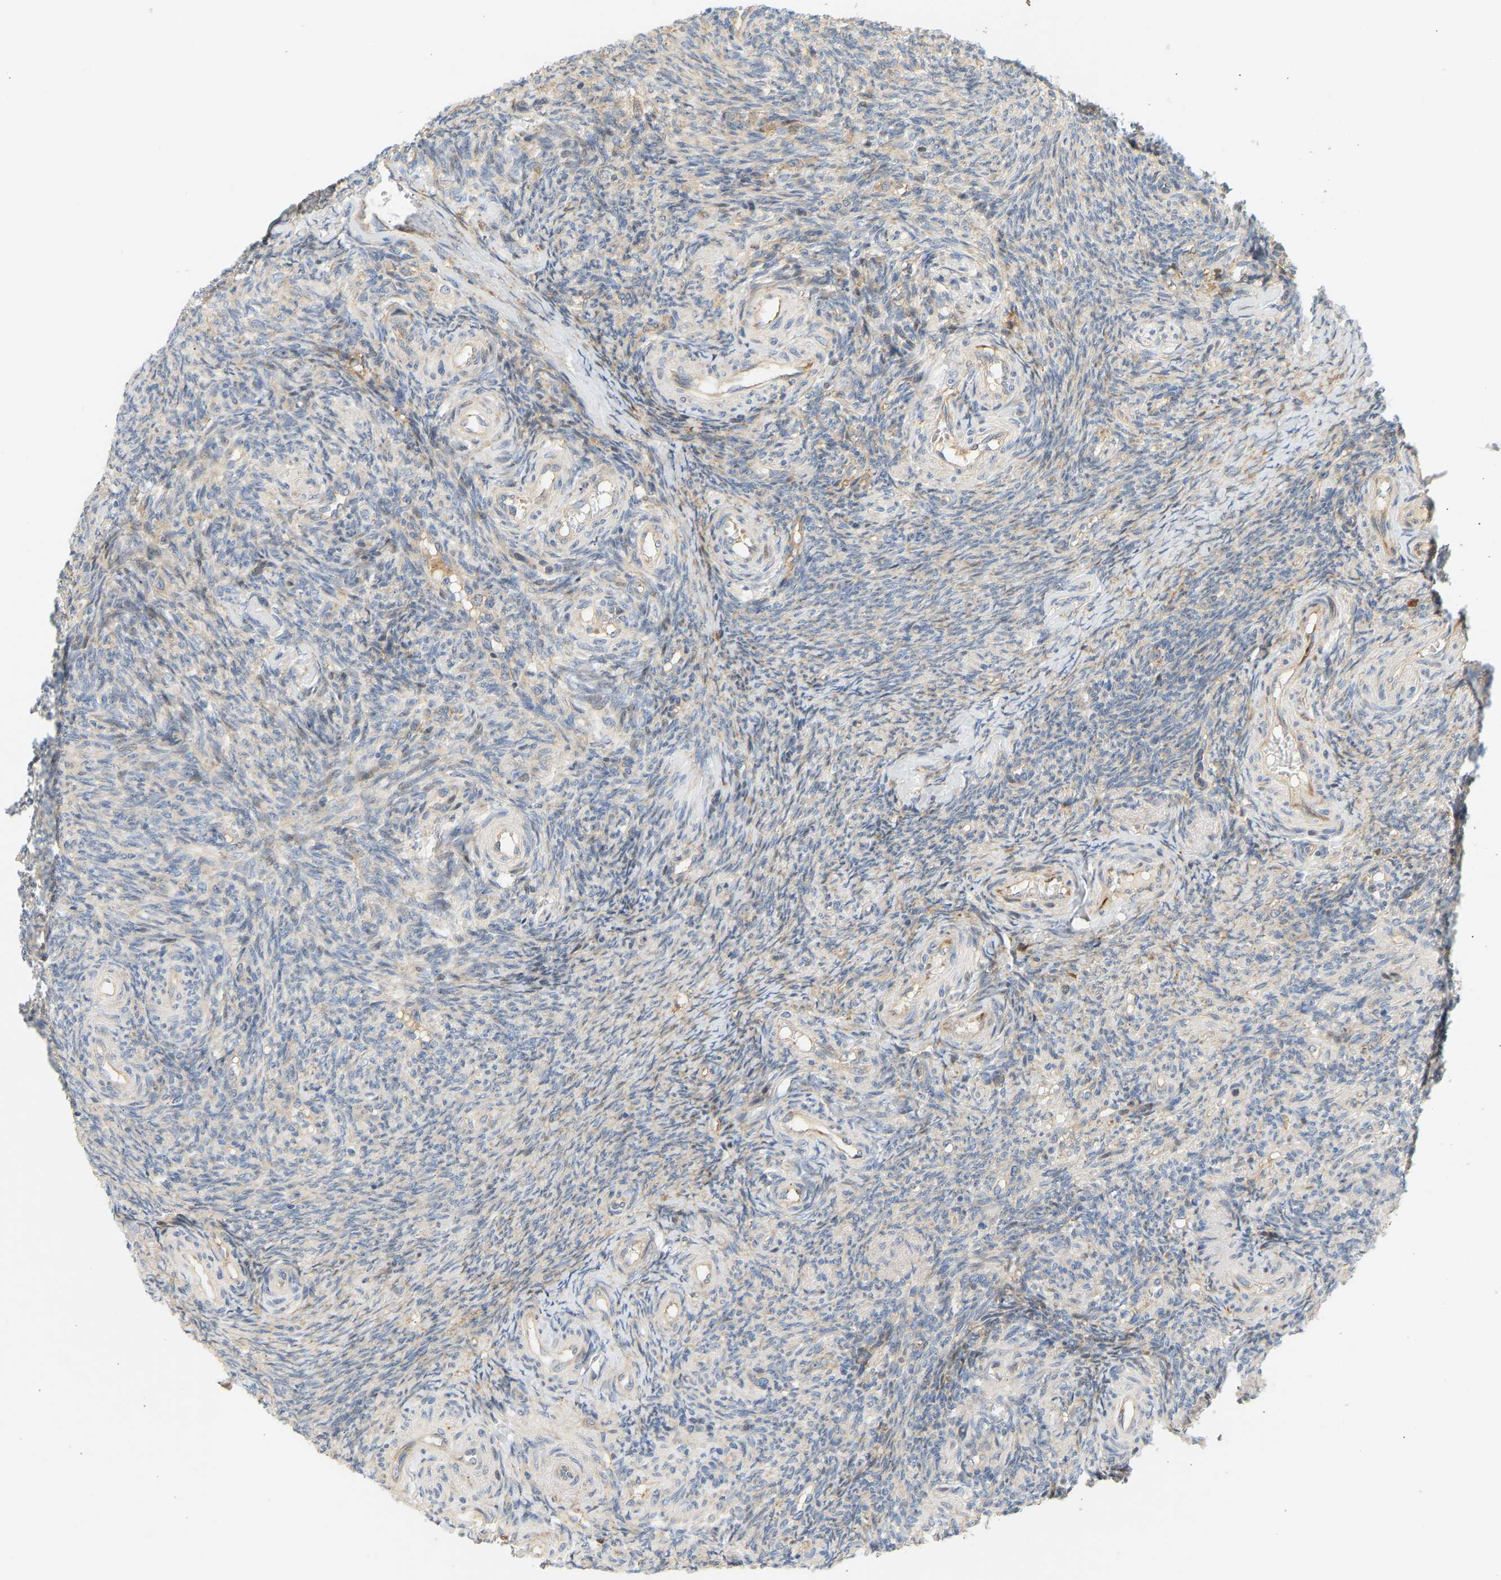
{"staining": {"intensity": "moderate", "quantity": ">75%", "location": "cytoplasmic/membranous"}, "tissue": "ovary", "cell_type": "Follicle cells", "image_type": "normal", "snomed": [{"axis": "morphology", "description": "Normal tissue, NOS"}, {"axis": "topography", "description": "Ovary"}], "caption": "IHC of benign ovary demonstrates medium levels of moderate cytoplasmic/membranous expression in about >75% of follicle cells.", "gene": "RPS14", "patient": {"sex": "female", "age": 41}}